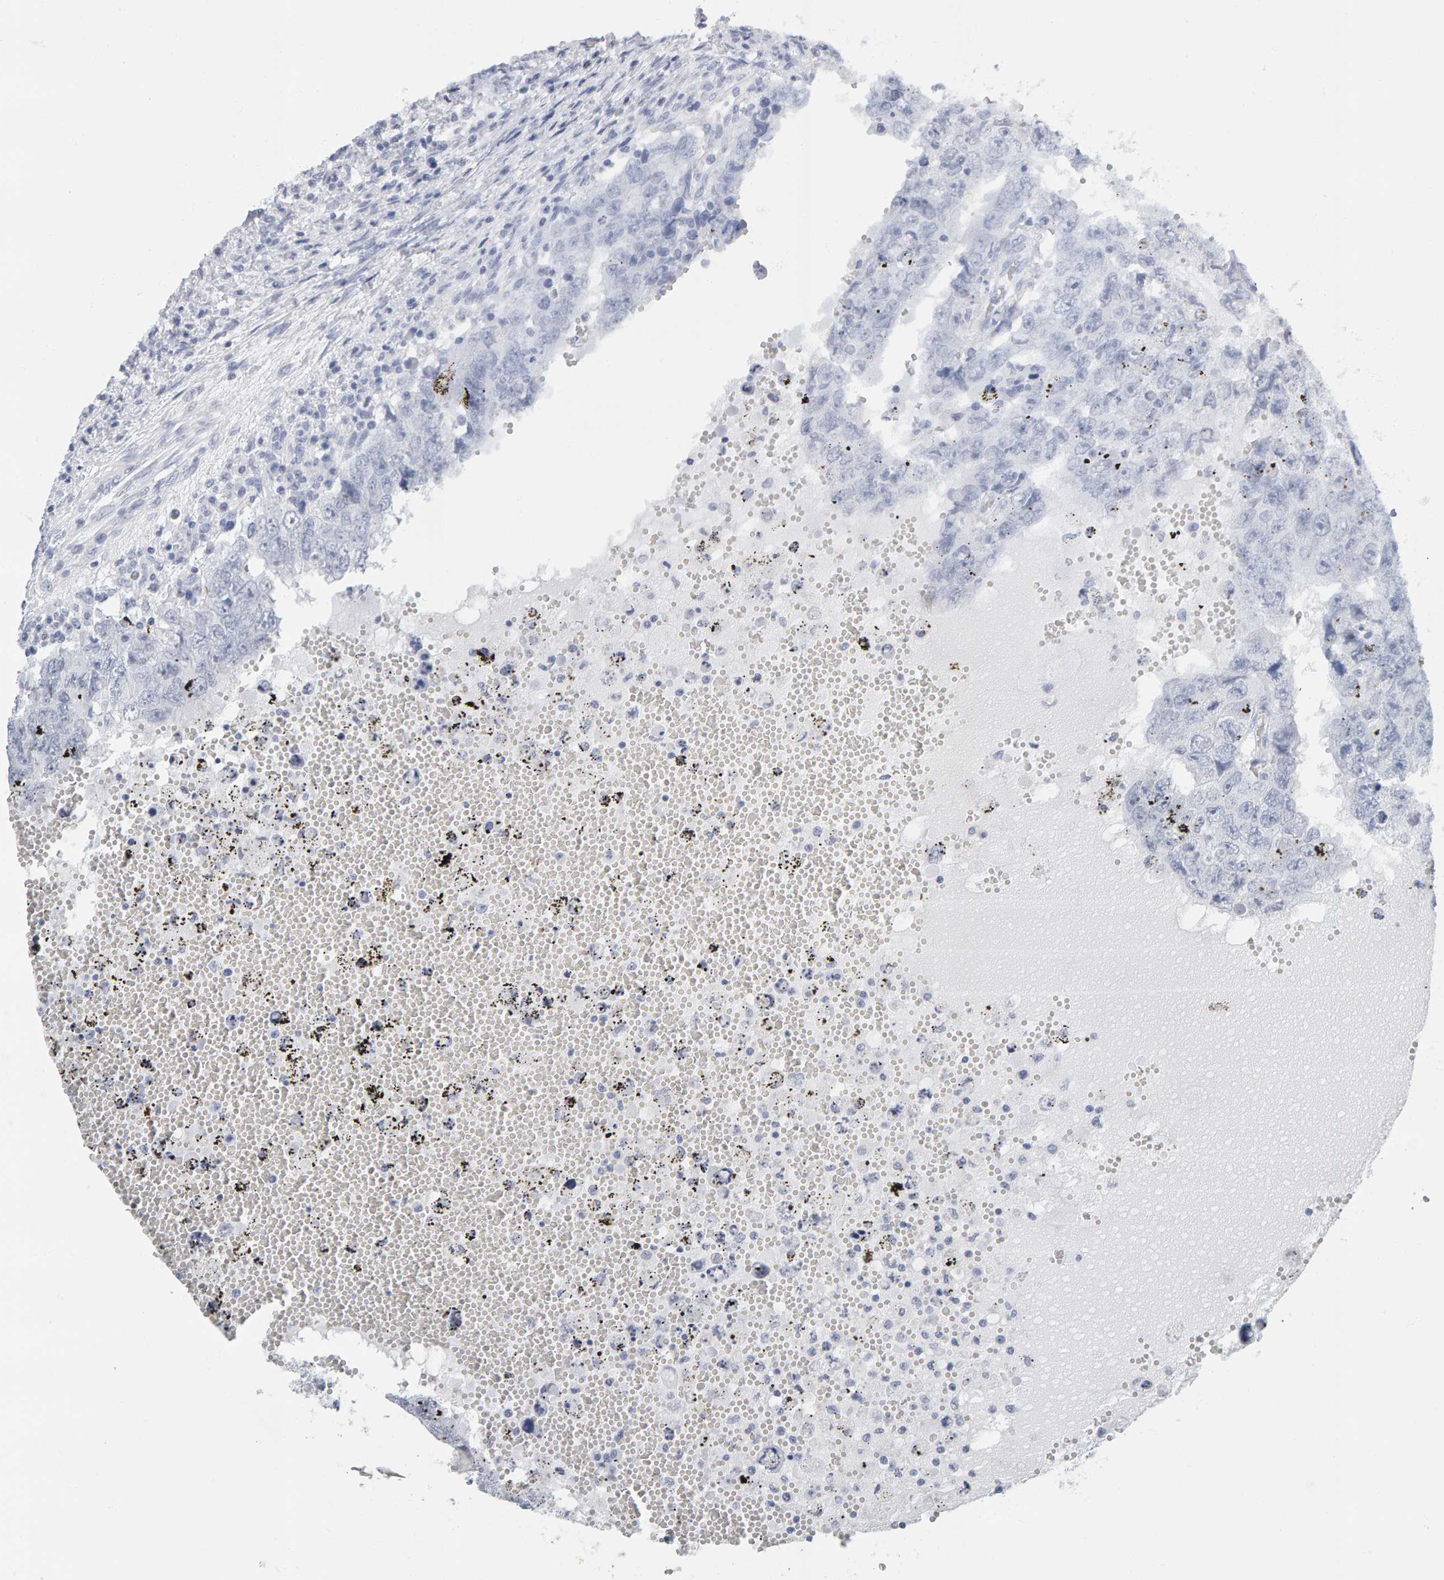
{"staining": {"intensity": "negative", "quantity": "none", "location": "none"}, "tissue": "testis cancer", "cell_type": "Tumor cells", "image_type": "cancer", "snomed": [{"axis": "morphology", "description": "Carcinoma, Embryonal, NOS"}, {"axis": "topography", "description": "Testis"}], "caption": "Immunohistochemical staining of human embryonal carcinoma (testis) reveals no significant expression in tumor cells. (DAB (3,3'-diaminobenzidine) IHC, high magnification).", "gene": "SPACA3", "patient": {"sex": "male", "age": 26}}